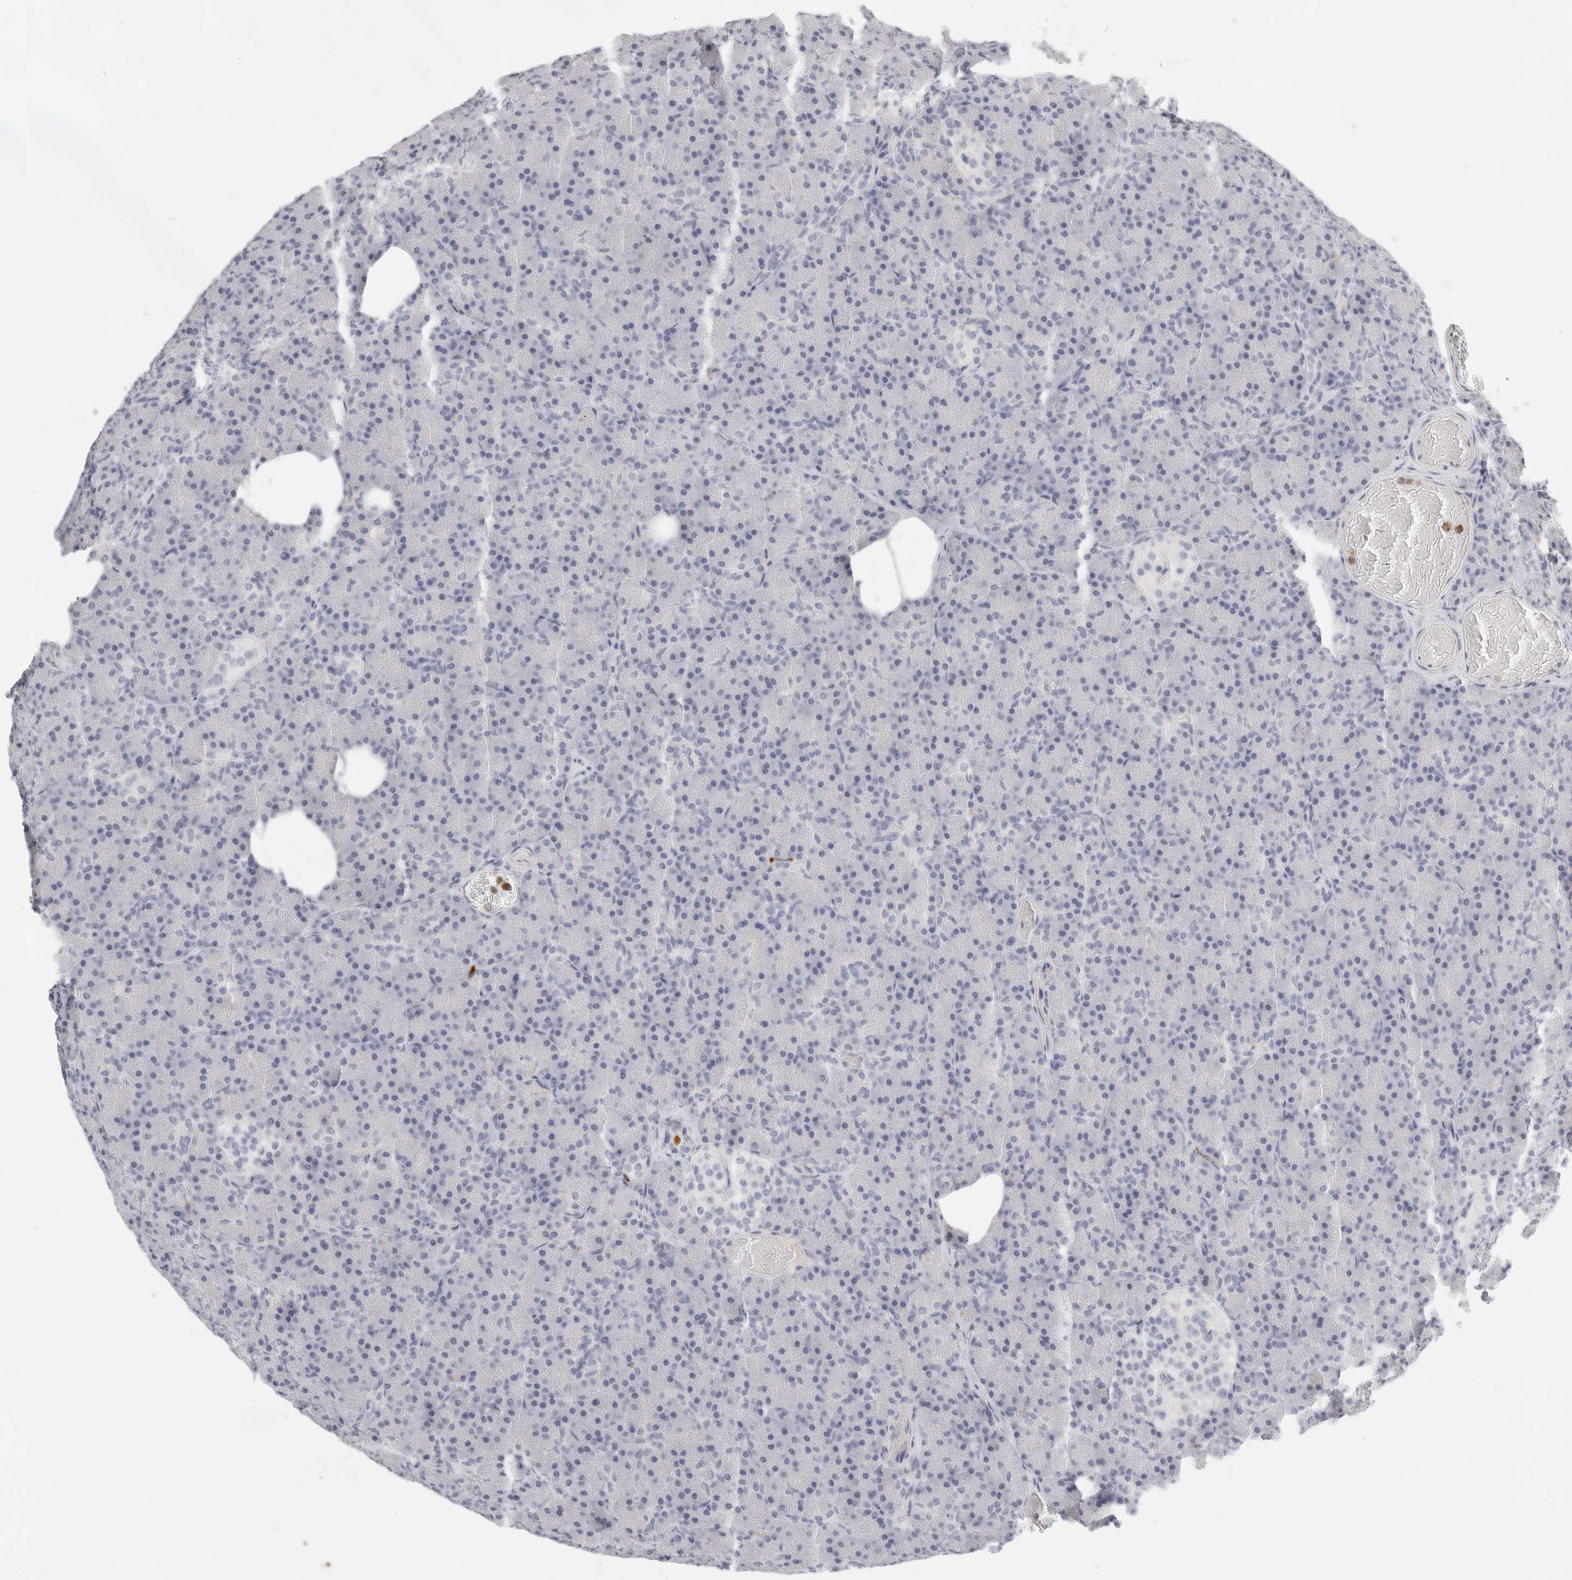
{"staining": {"intensity": "negative", "quantity": "none", "location": "none"}, "tissue": "pancreas", "cell_type": "Exocrine glandular cells", "image_type": "normal", "snomed": [{"axis": "morphology", "description": "Normal tissue, NOS"}, {"axis": "topography", "description": "Pancreas"}], "caption": "Immunohistochemical staining of unremarkable pancreas reveals no significant staining in exocrine glandular cells.", "gene": "FGL2", "patient": {"sex": "female", "age": 43}}